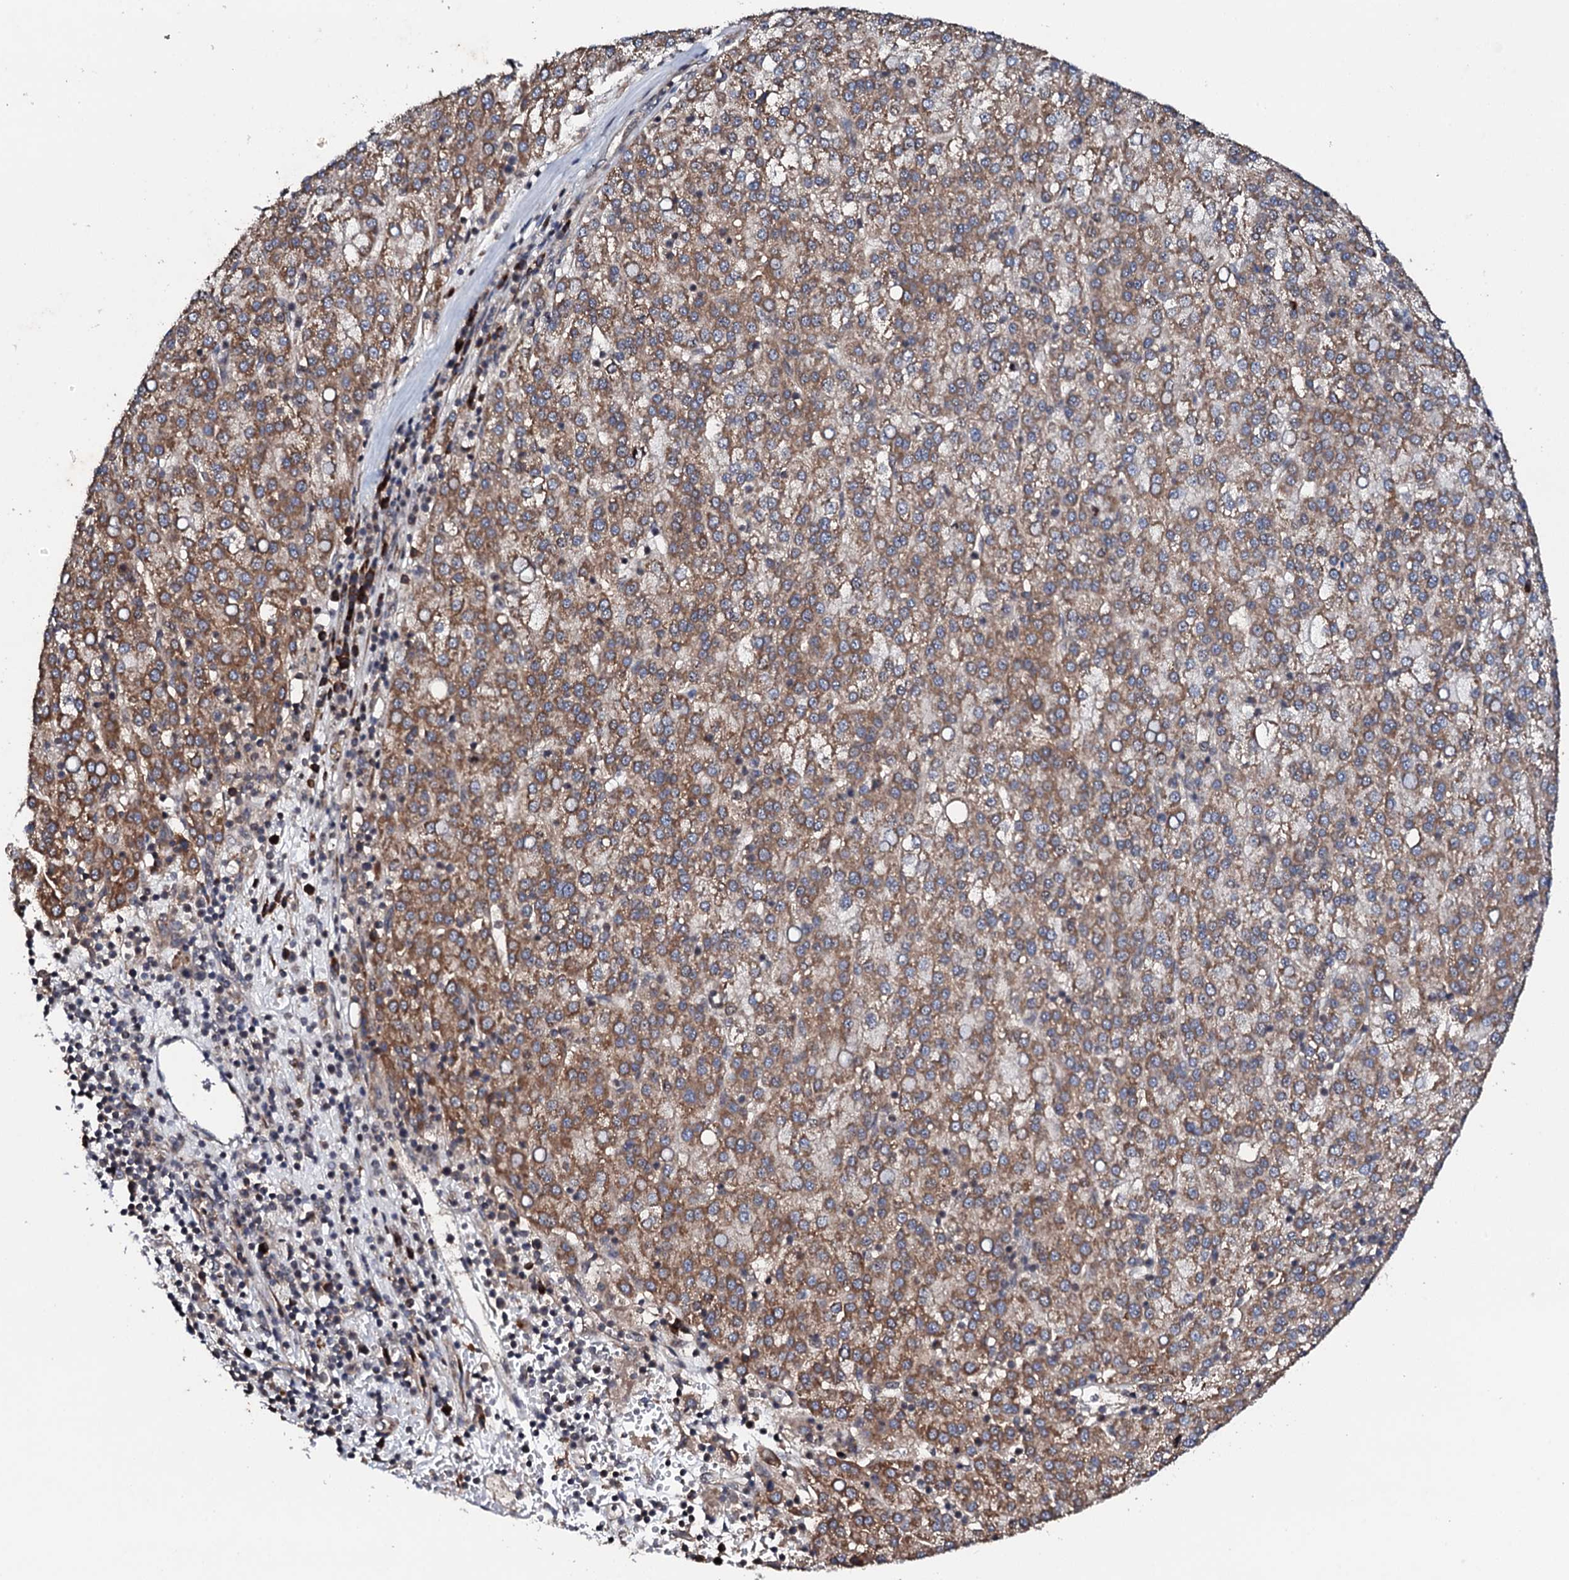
{"staining": {"intensity": "moderate", "quantity": ">75%", "location": "cytoplasmic/membranous"}, "tissue": "liver cancer", "cell_type": "Tumor cells", "image_type": "cancer", "snomed": [{"axis": "morphology", "description": "Carcinoma, Hepatocellular, NOS"}, {"axis": "topography", "description": "Liver"}], "caption": "Liver cancer stained for a protein (brown) shows moderate cytoplasmic/membranous positive staining in approximately >75% of tumor cells.", "gene": "FAM111A", "patient": {"sex": "female", "age": 58}}